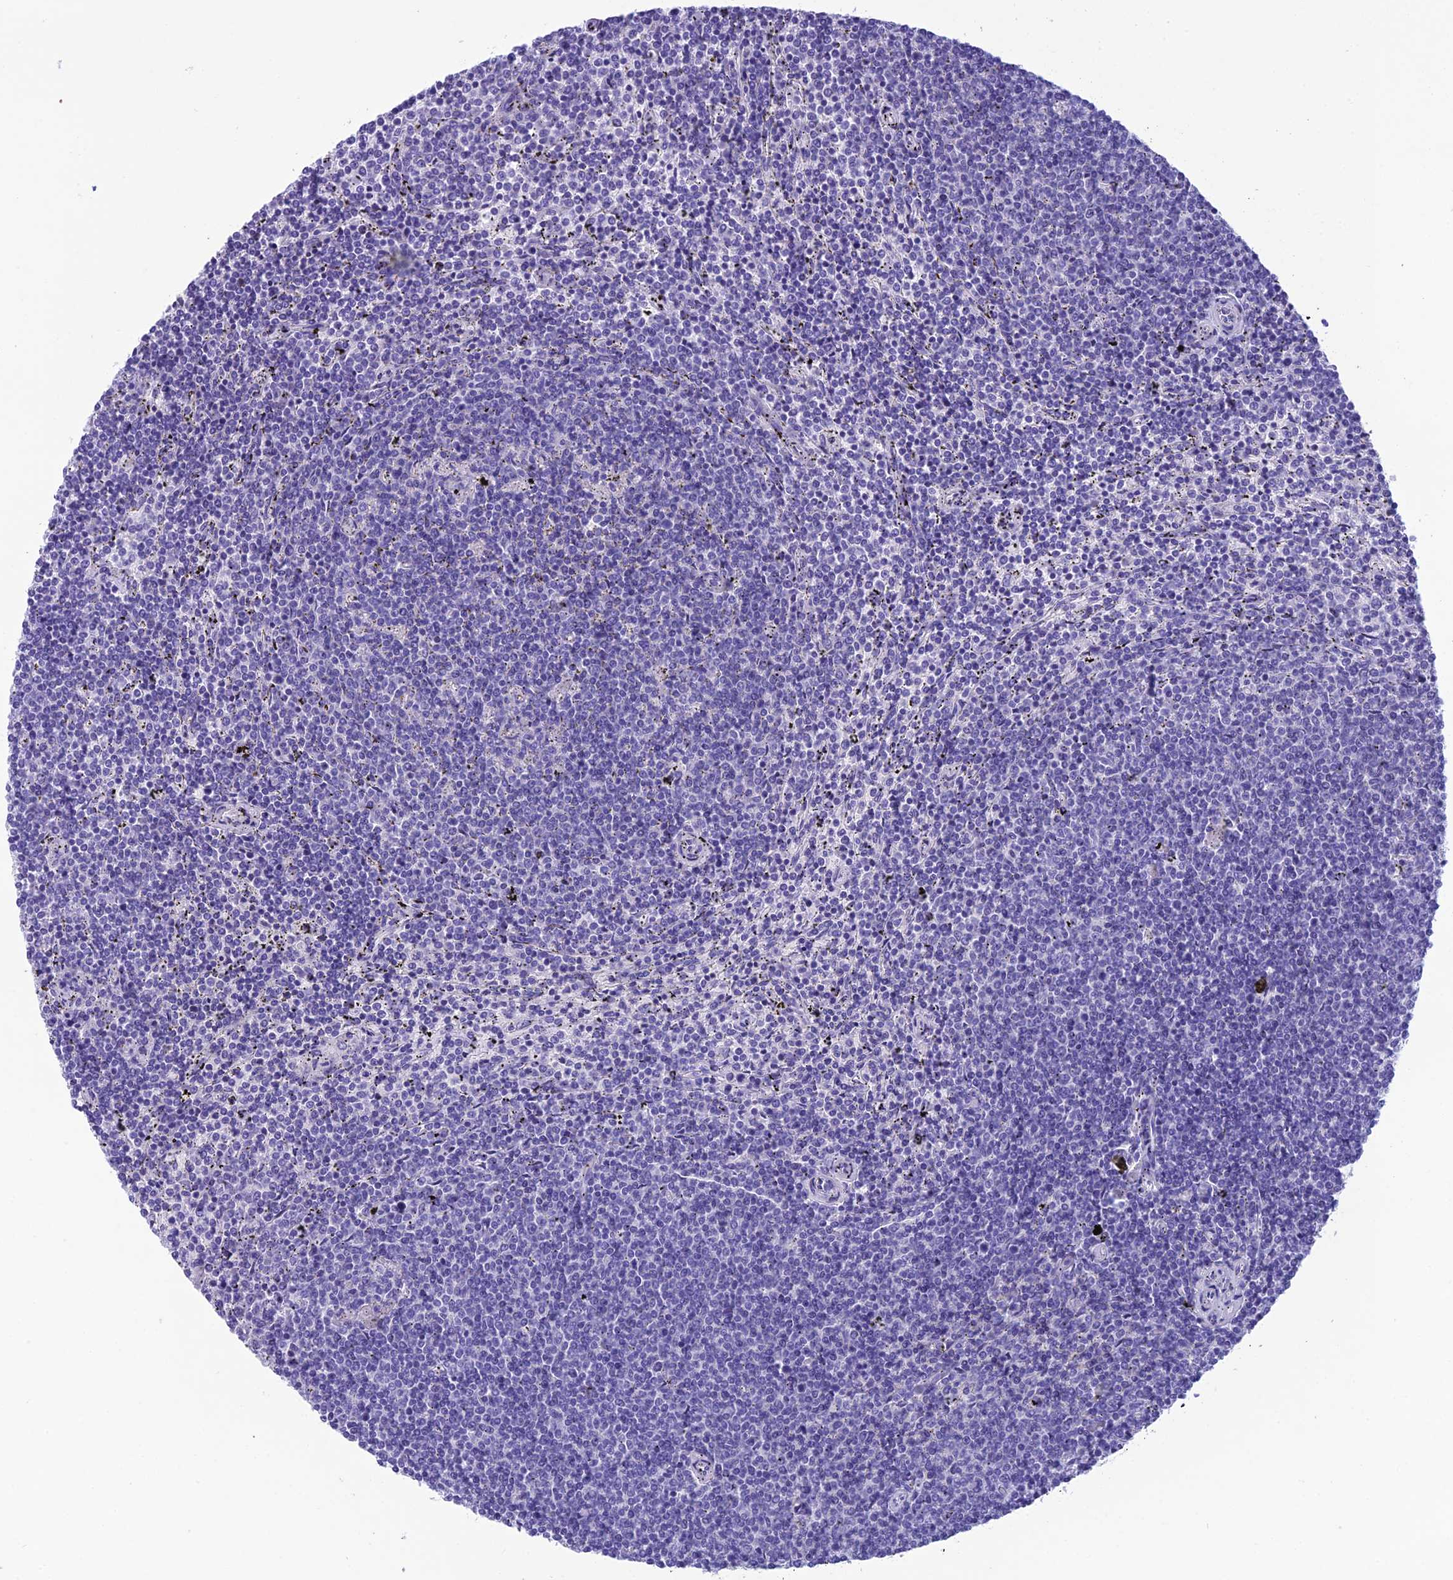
{"staining": {"intensity": "negative", "quantity": "none", "location": "none"}, "tissue": "lymphoma", "cell_type": "Tumor cells", "image_type": "cancer", "snomed": [{"axis": "morphology", "description": "Malignant lymphoma, non-Hodgkin's type, Low grade"}, {"axis": "topography", "description": "Spleen"}], "caption": "Malignant lymphoma, non-Hodgkin's type (low-grade) was stained to show a protein in brown. There is no significant positivity in tumor cells.", "gene": "TRAM1L1", "patient": {"sex": "female", "age": 50}}